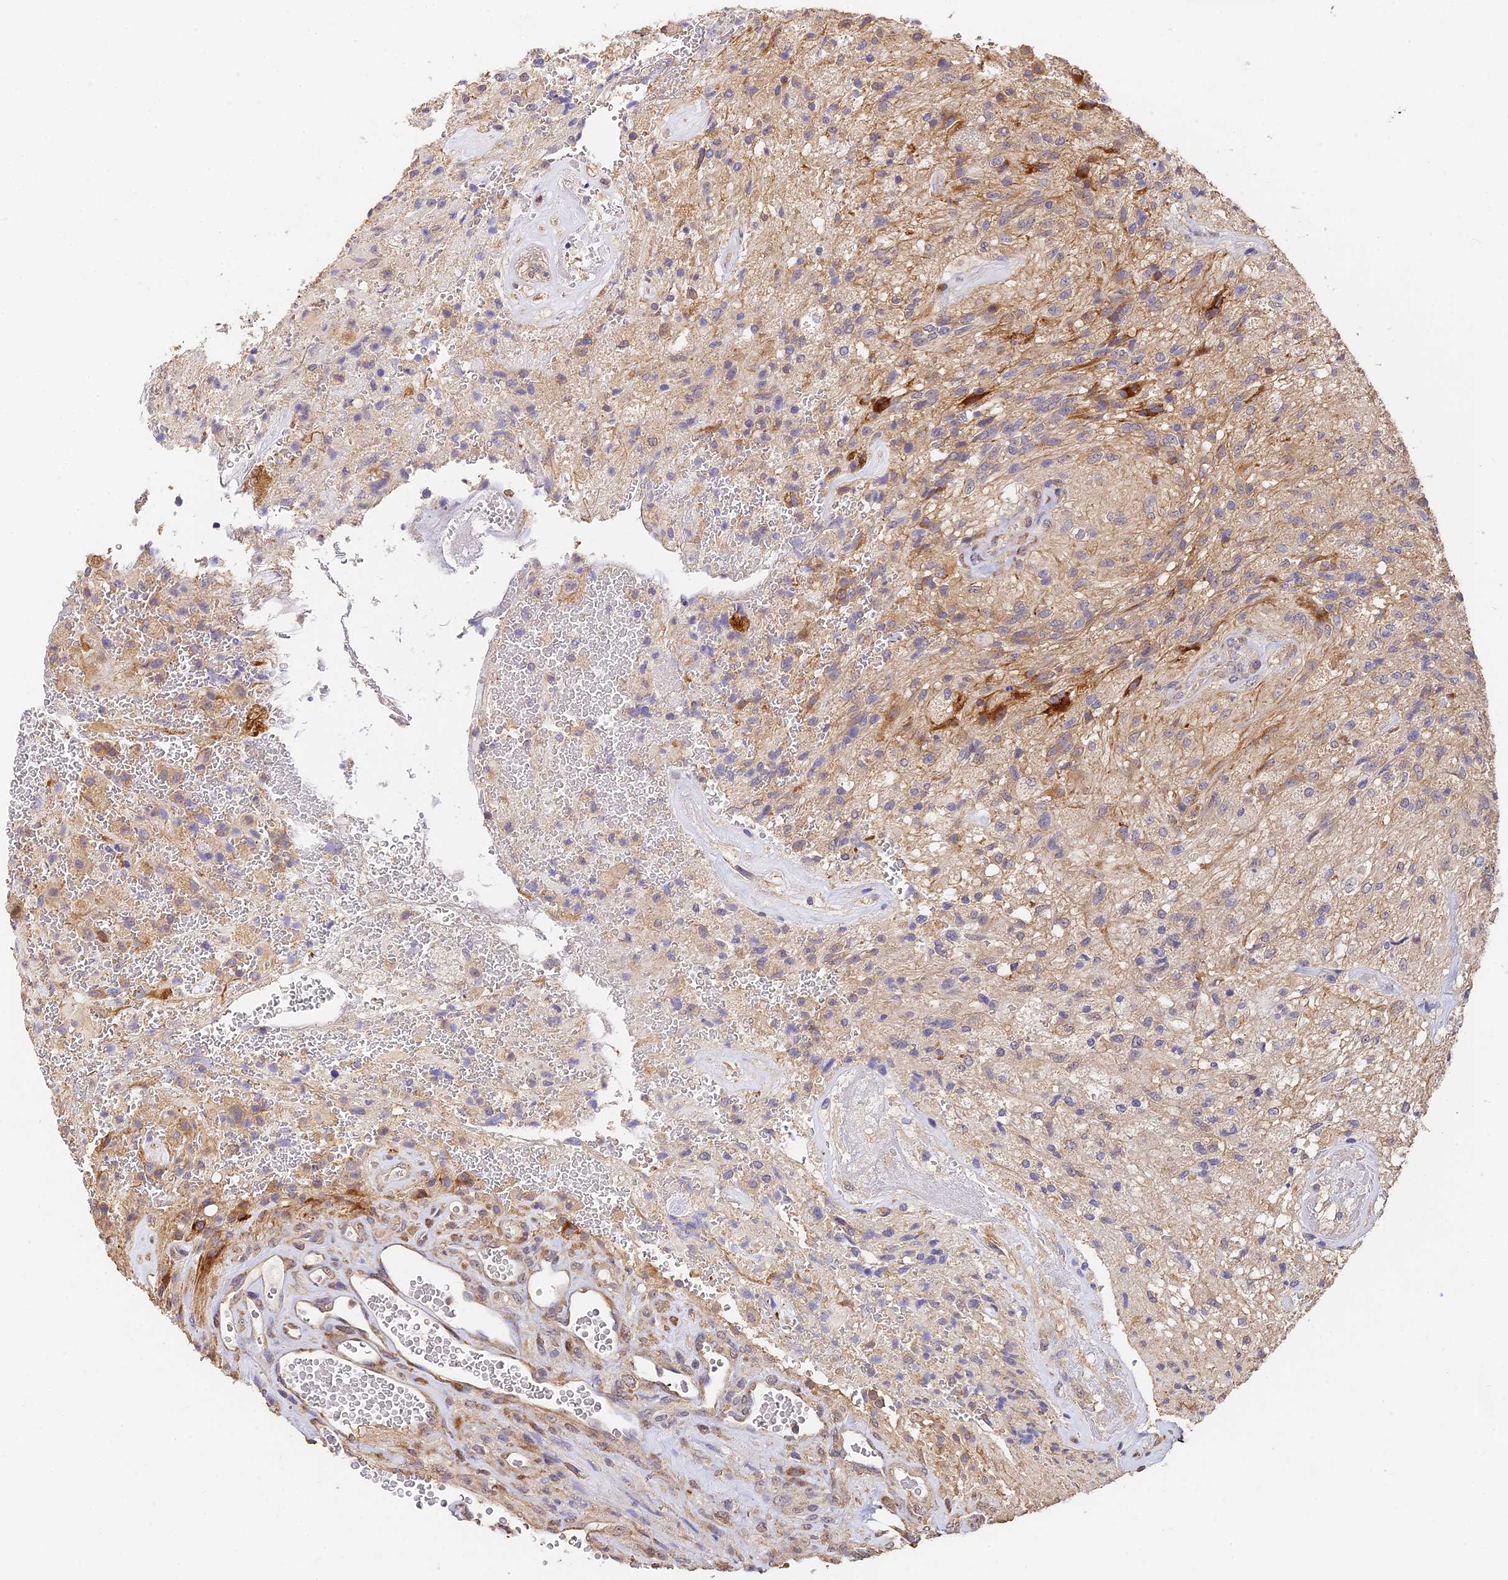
{"staining": {"intensity": "negative", "quantity": "none", "location": "none"}, "tissue": "glioma", "cell_type": "Tumor cells", "image_type": "cancer", "snomed": [{"axis": "morphology", "description": "Glioma, malignant, High grade"}, {"axis": "topography", "description": "Brain"}], "caption": "Tumor cells are negative for protein expression in human malignant high-grade glioma. The staining was performed using DAB to visualize the protein expression in brown, while the nuclei were stained in blue with hematoxylin (Magnification: 20x).", "gene": "SLC11A1", "patient": {"sex": "male", "age": 56}}